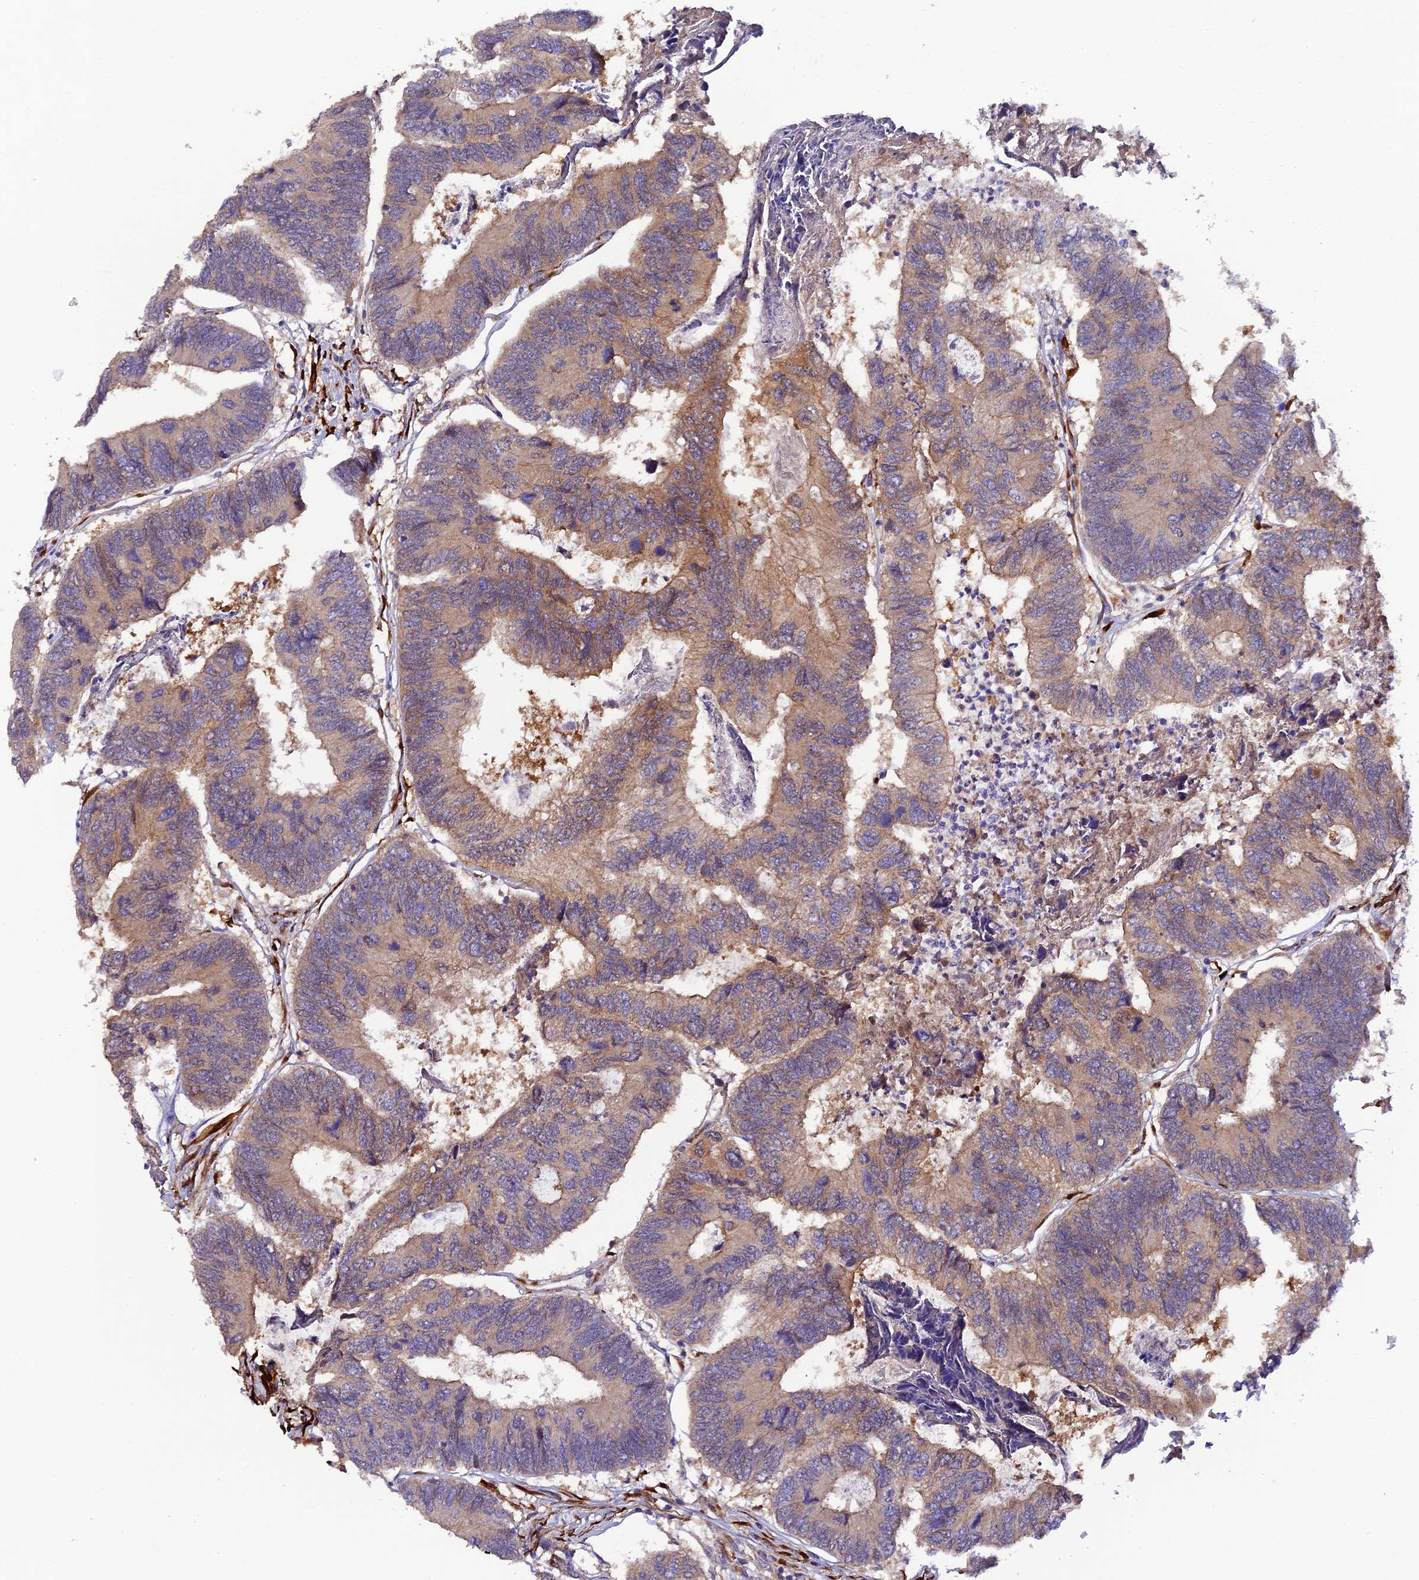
{"staining": {"intensity": "weak", "quantity": ">75%", "location": "cytoplasmic/membranous"}, "tissue": "colorectal cancer", "cell_type": "Tumor cells", "image_type": "cancer", "snomed": [{"axis": "morphology", "description": "Adenocarcinoma, NOS"}, {"axis": "topography", "description": "Colon"}], "caption": "Weak cytoplasmic/membranous protein expression is identified in approximately >75% of tumor cells in colorectal cancer (adenocarcinoma).", "gene": "P3H3", "patient": {"sex": "female", "age": 67}}